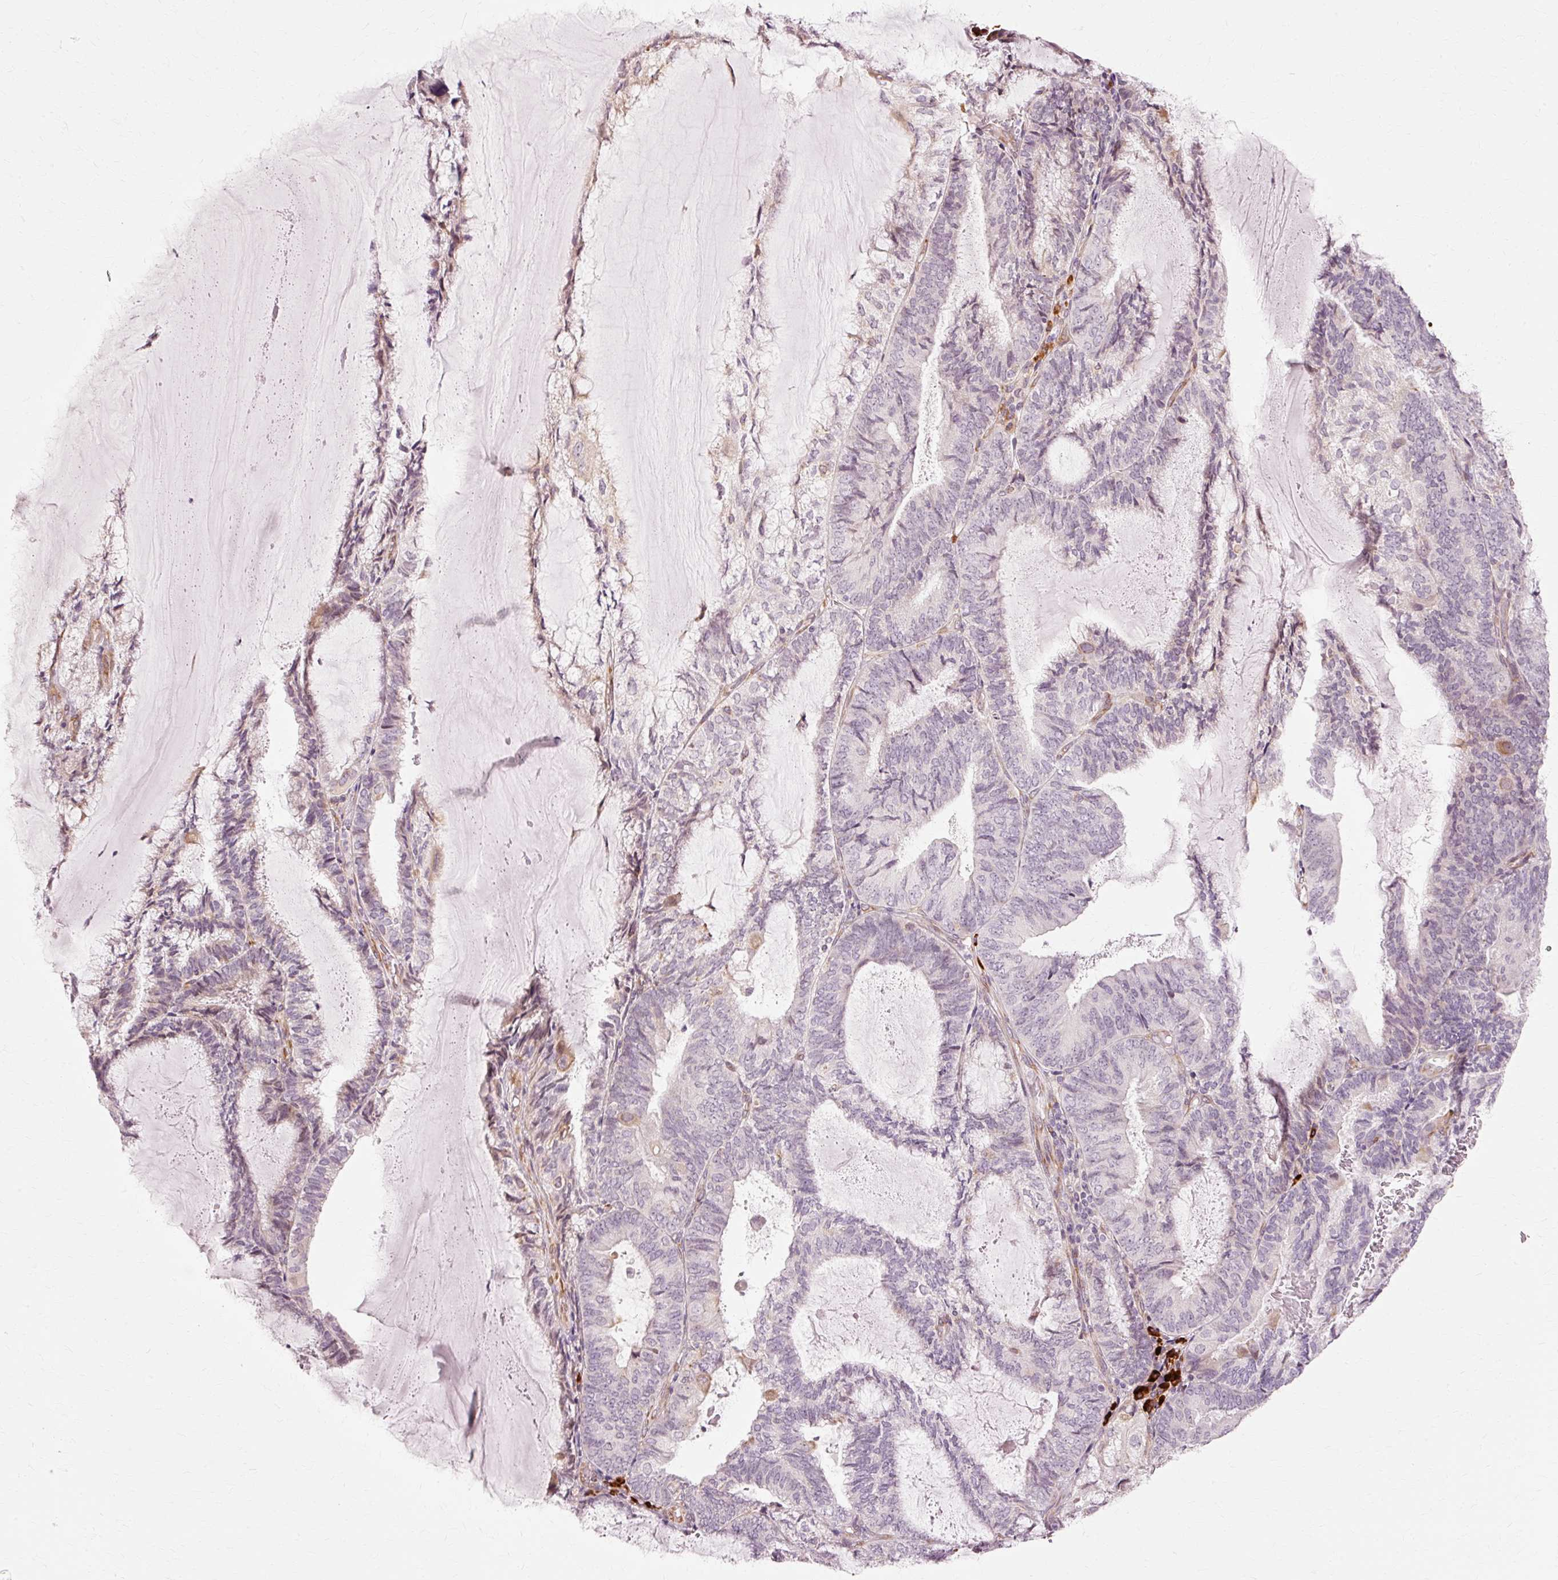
{"staining": {"intensity": "negative", "quantity": "none", "location": "none"}, "tissue": "endometrial cancer", "cell_type": "Tumor cells", "image_type": "cancer", "snomed": [{"axis": "morphology", "description": "Adenocarcinoma, NOS"}, {"axis": "topography", "description": "Endometrium"}], "caption": "Immunohistochemical staining of human adenocarcinoma (endometrial) shows no significant positivity in tumor cells.", "gene": "RGPD5", "patient": {"sex": "female", "age": 81}}